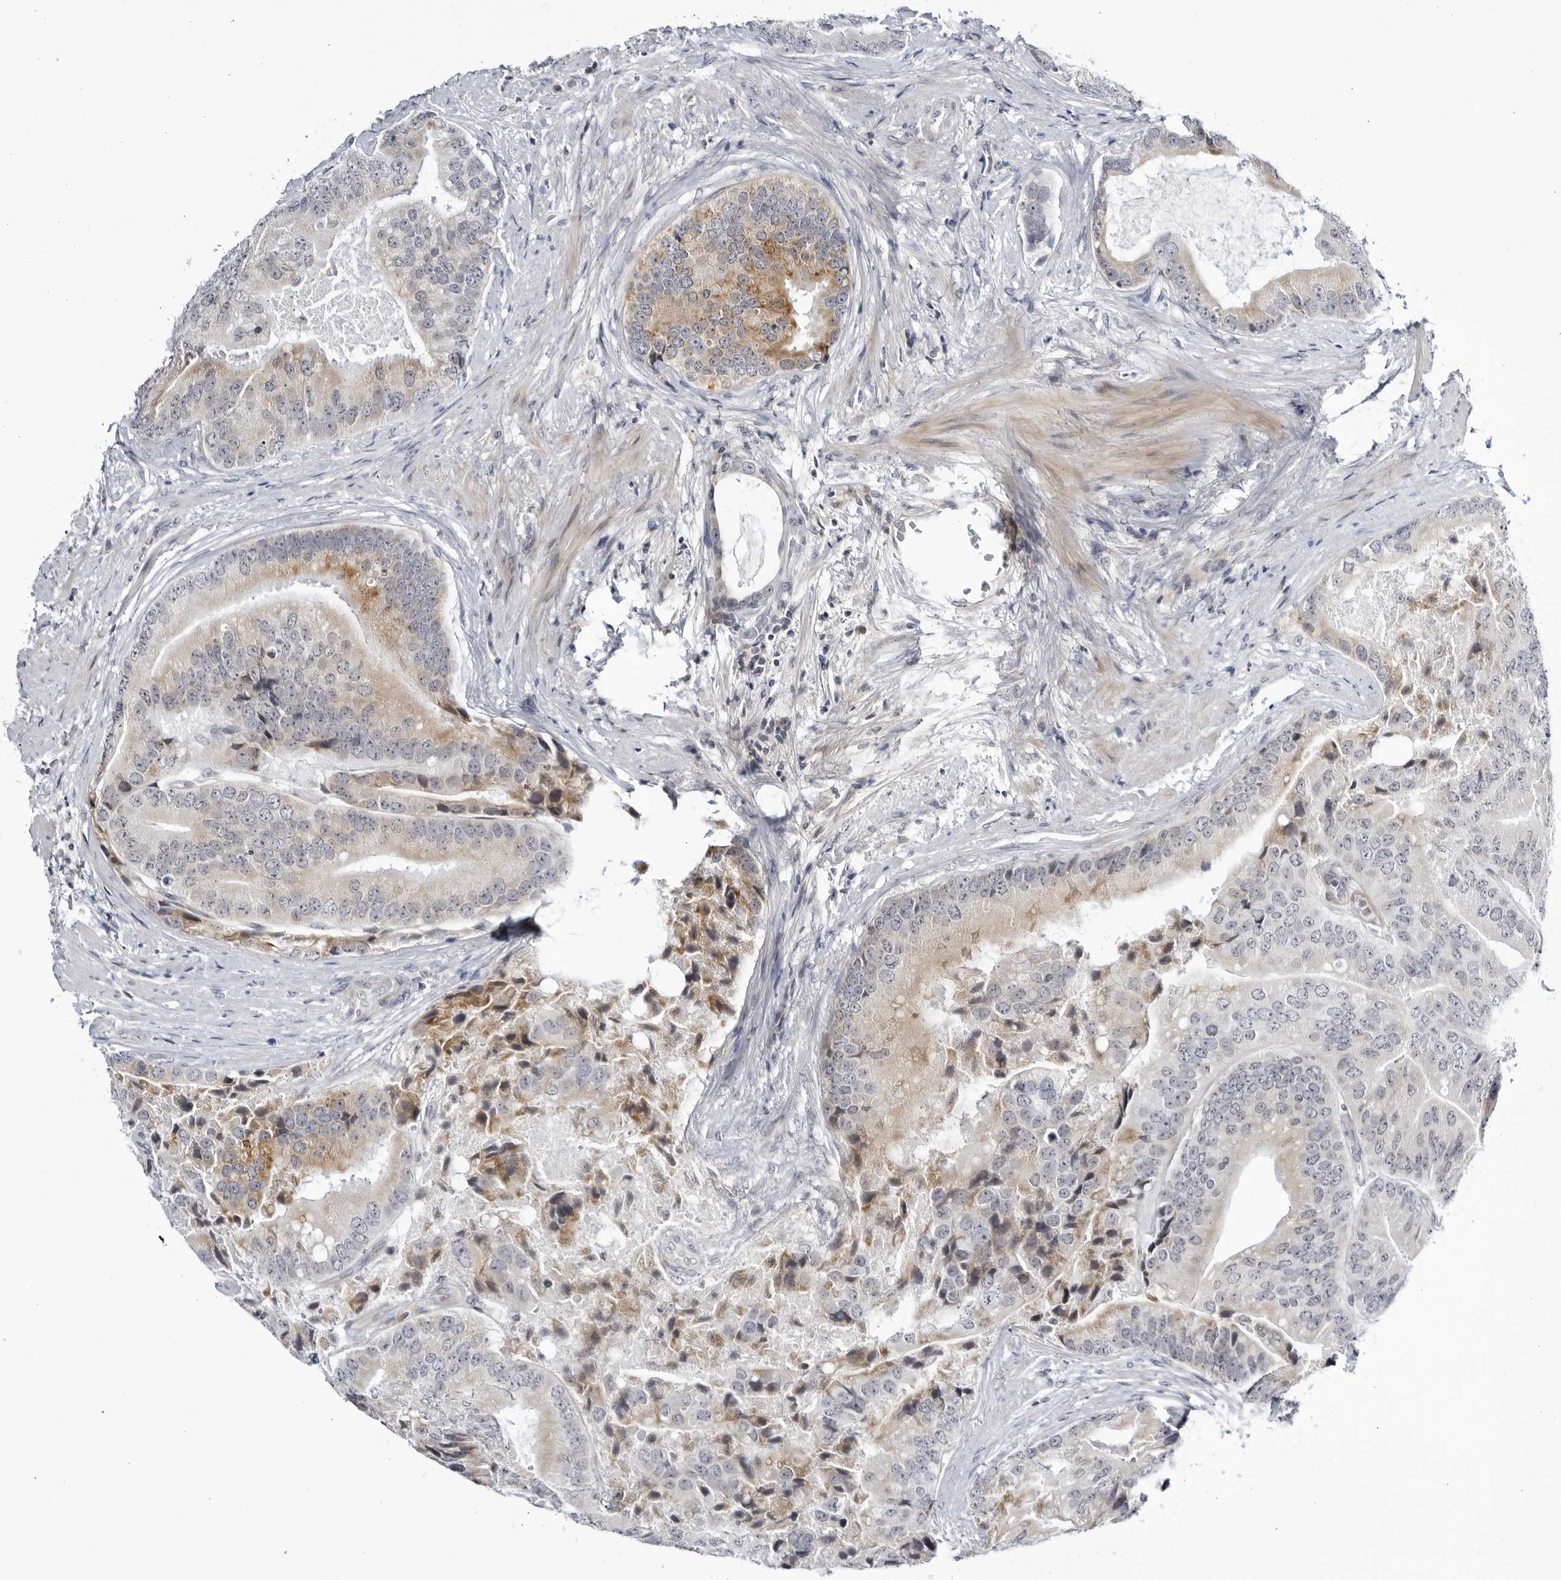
{"staining": {"intensity": "moderate", "quantity": "25%-75%", "location": "cytoplasmic/membranous"}, "tissue": "prostate cancer", "cell_type": "Tumor cells", "image_type": "cancer", "snomed": [{"axis": "morphology", "description": "Adenocarcinoma, High grade"}, {"axis": "topography", "description": "Prostate"}], "caption": "Tumor cells display medium levels of moderate cytoplasmic/membranous expression in about 25%-75% of cells in human prostate cancer (high-grade adenocarcinoma). The protein is shown in brown color, while the nuclei are stained blue.", "gene": "CNBD1", "patient": {"sex": "male", "age": 70}}